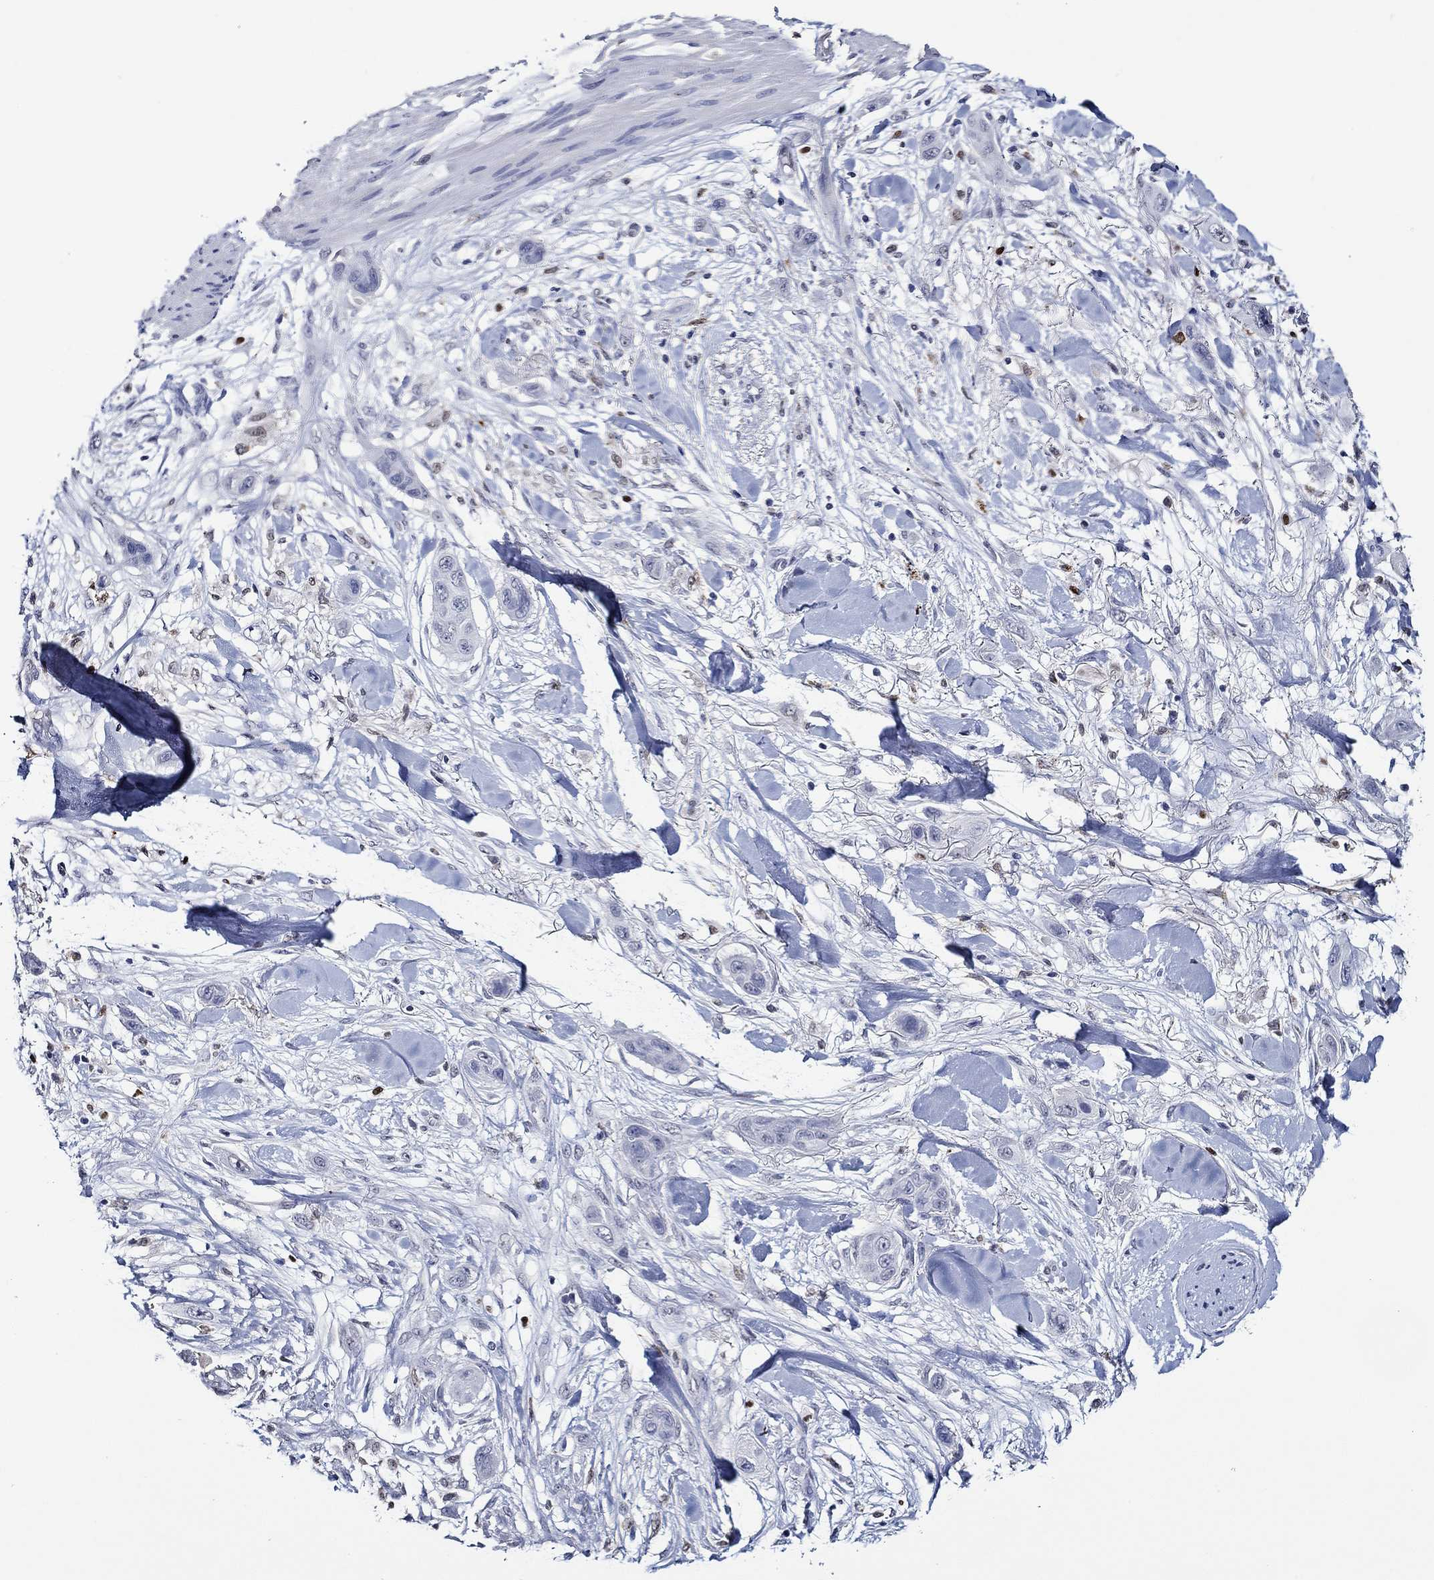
{"staining": {"intensity": "negative", "quantity": "none", "location": "none"}, "tissue": "skin cancer", "cell_type": "Tumor cells", "image_type": "cancer", "snomed": [{"axis": "morphology", "description": "Squamous cell carcinoma, NOS"}, {"axis": "topography", "description": "Skin"}], "caption": "A high-resolution histopathology image shows IHC staining of skin squamous cell carcinoma, which displays no significant expression in tumor cells. The staining was performed using DAB to visualize the protein expression in brown, while the nuclei were stained in blue with hematoxylin (Magnification: 20x).", "gene": "GATA2", "patient": {"sex": "male", "age": 79}}